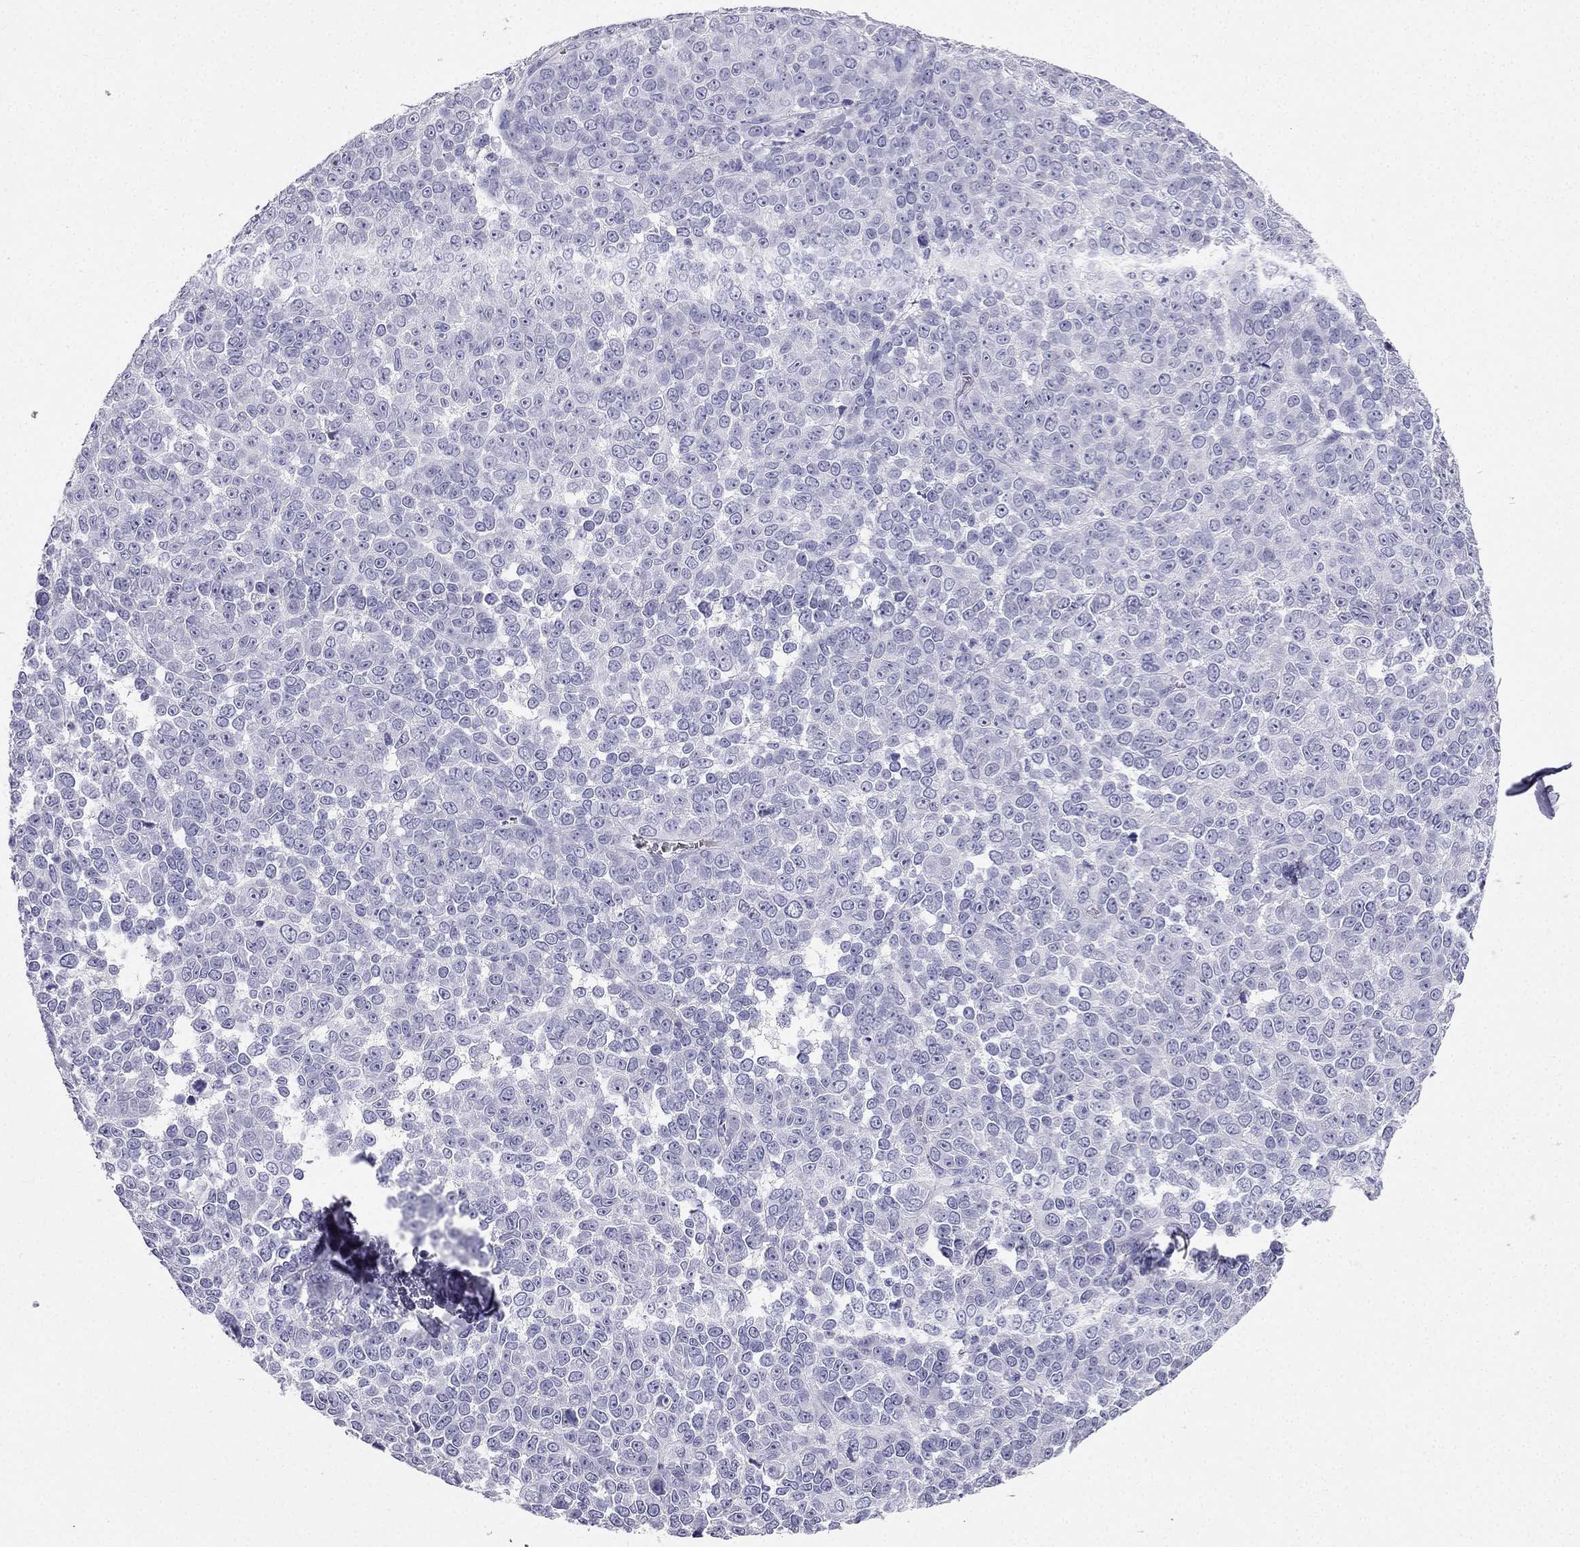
{"staining": {"intensity": "negative", "quantity": "none", "location": "none"}, "tissue": "melanoma", "cell_type": "Tumor cells", "image_type": "cancer", "snomed": [{"axis": "morphology", "description": "Malignant melanoma, NOS"}, {"axis": "topography", "description": "Skin"}], "caption": "An image of human melanoma is negative for staining in tumor cells.", "gene": "TFF3", "patient": {"sex": "female", "age": 95}}